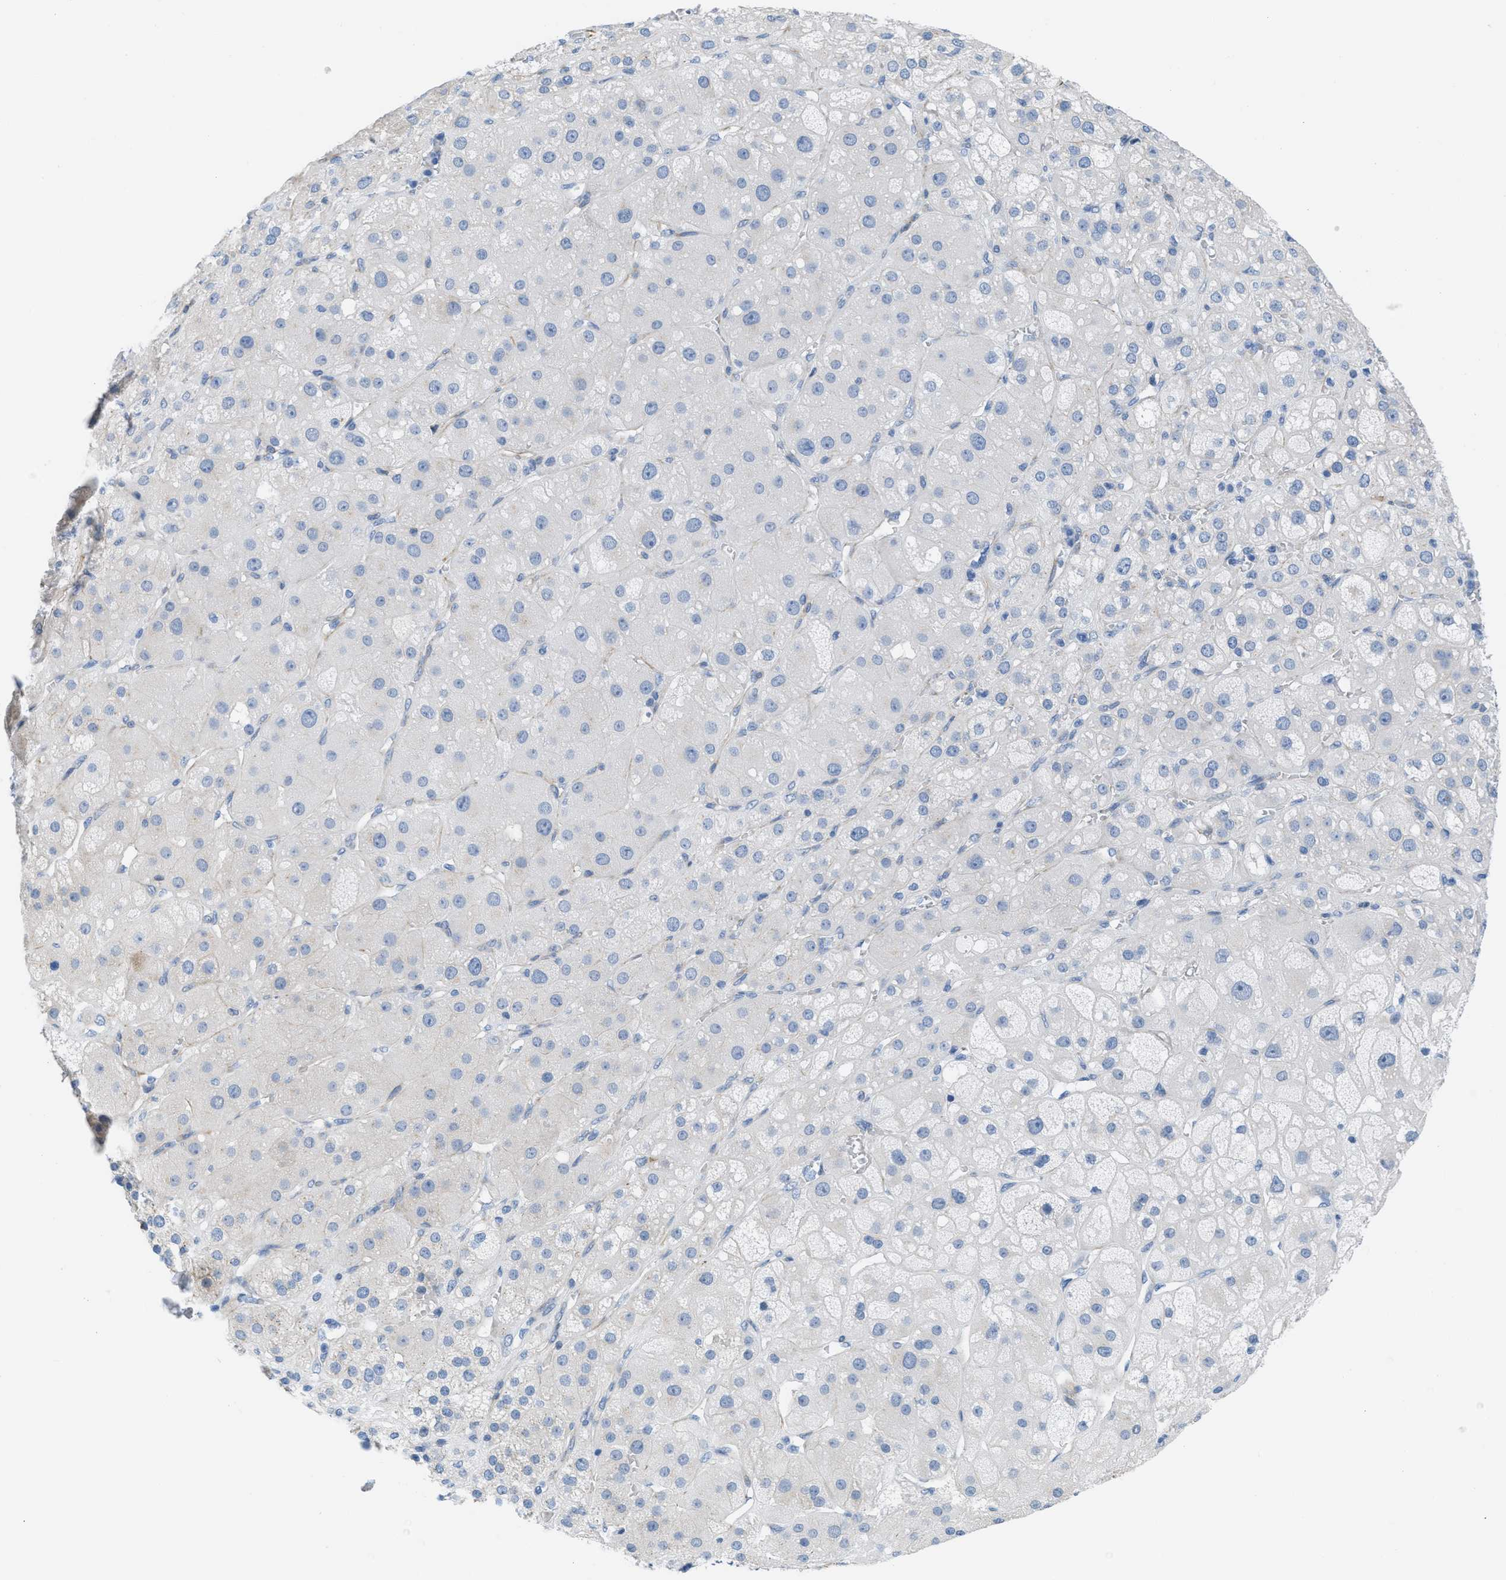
{"staining": {"intensity": "negative", "quantity": "none", "location": "none"}, "tissue": "adrenal gland", "cell_type": "Glandular cells", "image_type": "normal", "snomed": [{"axis": "morphology", "description": "Normal tissue, NOS"}, {"axis": "topography", "description": "Adrenal gland"}], "caption": "Photomicrograph shows no significant protein staining in glandular cells of benign adrenal gland. The staining was performed using DAB to visualize the protein expression in brown, while the nuclei were stained in blue with hematoxylin (Magnification: 20x).", "gene": "SLC12A1", "patient": {"sex": "female", "age": 47}}